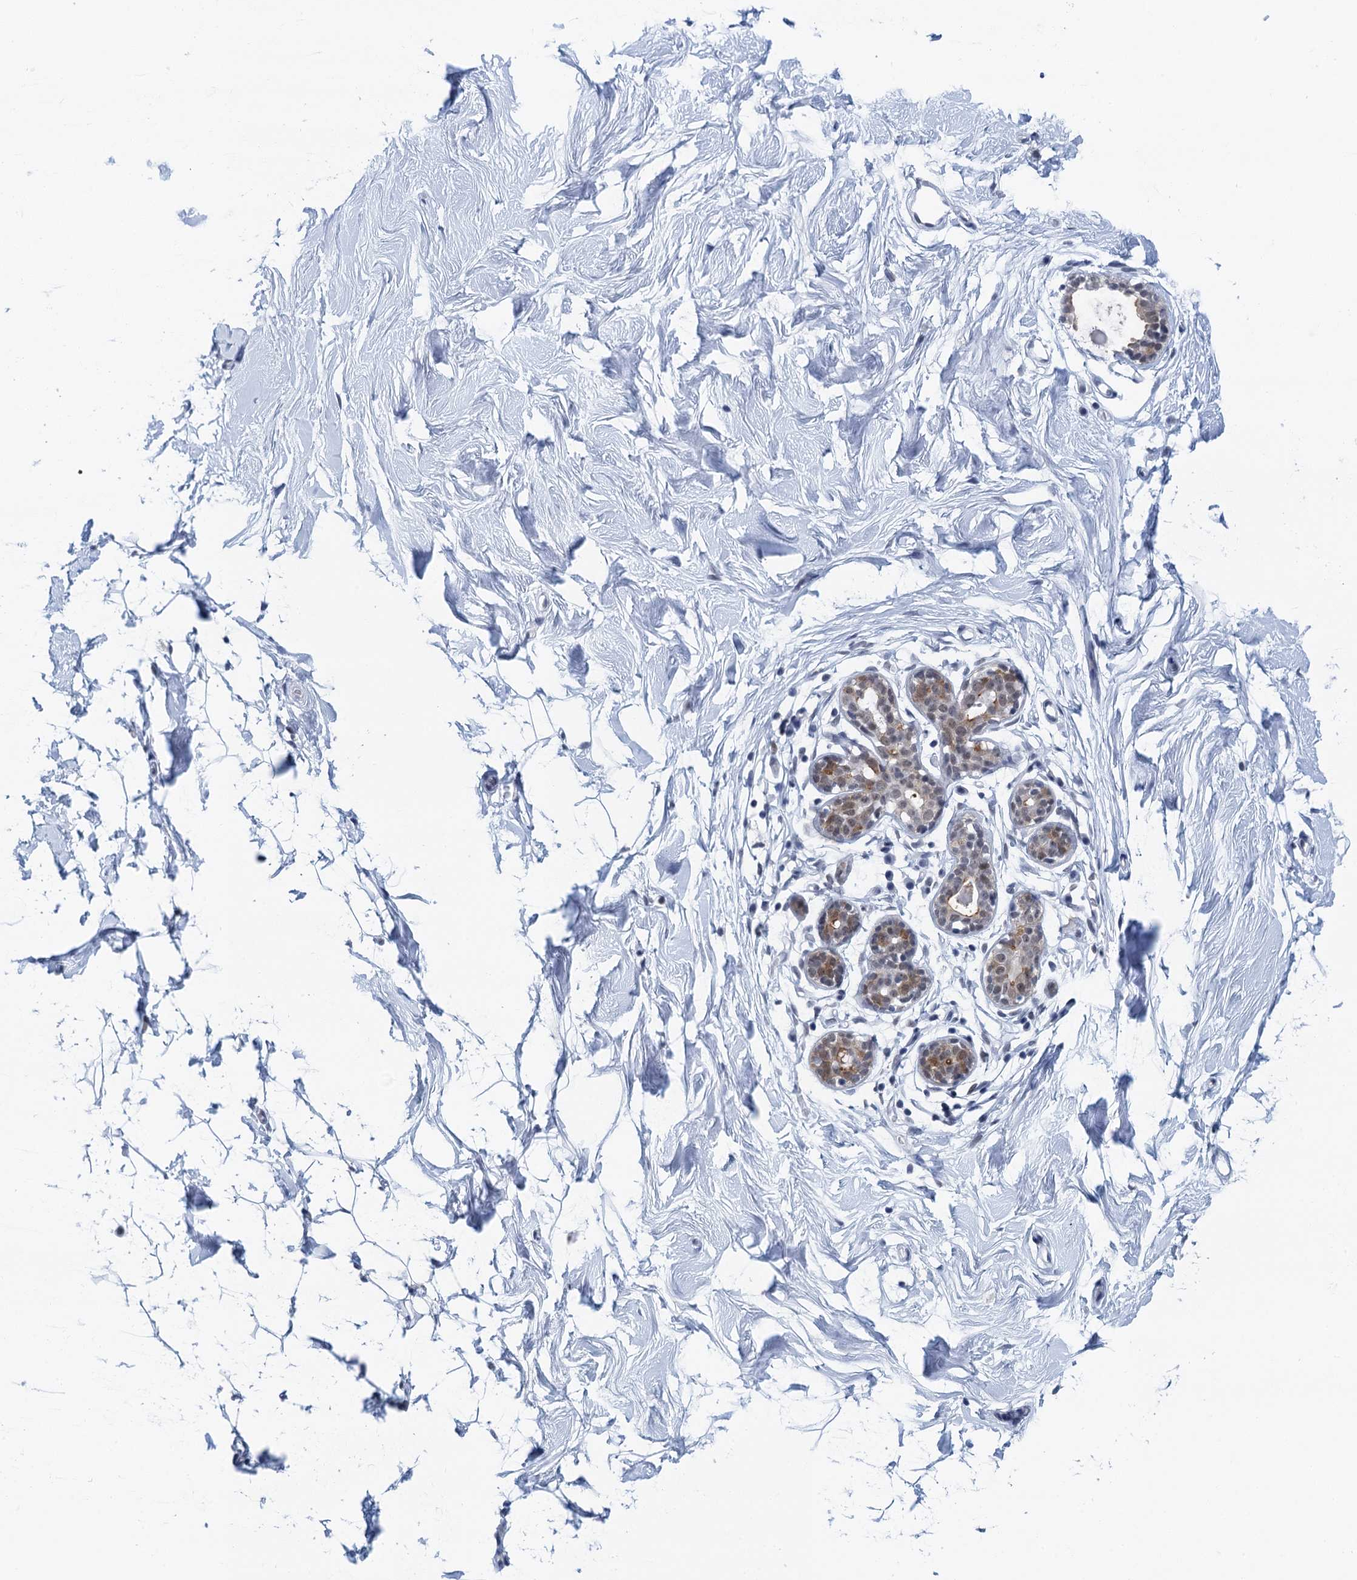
{"staining": {"intensity": "negative", "quantity": "none", "location": "none"}, "tissue": "breast", "cell_type": "Adipocytes", "image_type": "normal", "snomed": [{"axis": "morphology", "description": "Normal tissue, NOS"}, {"axis": "topography", "description": "Breast"}], "caption": "High power microscopy image of an immunohistochemistry (IHC) photomicrograph of unremarkable breast, revealing no significant expression in adipocytes.", "gene": "EPS8L1", "patient": {"sex": "female", "age": 26}}